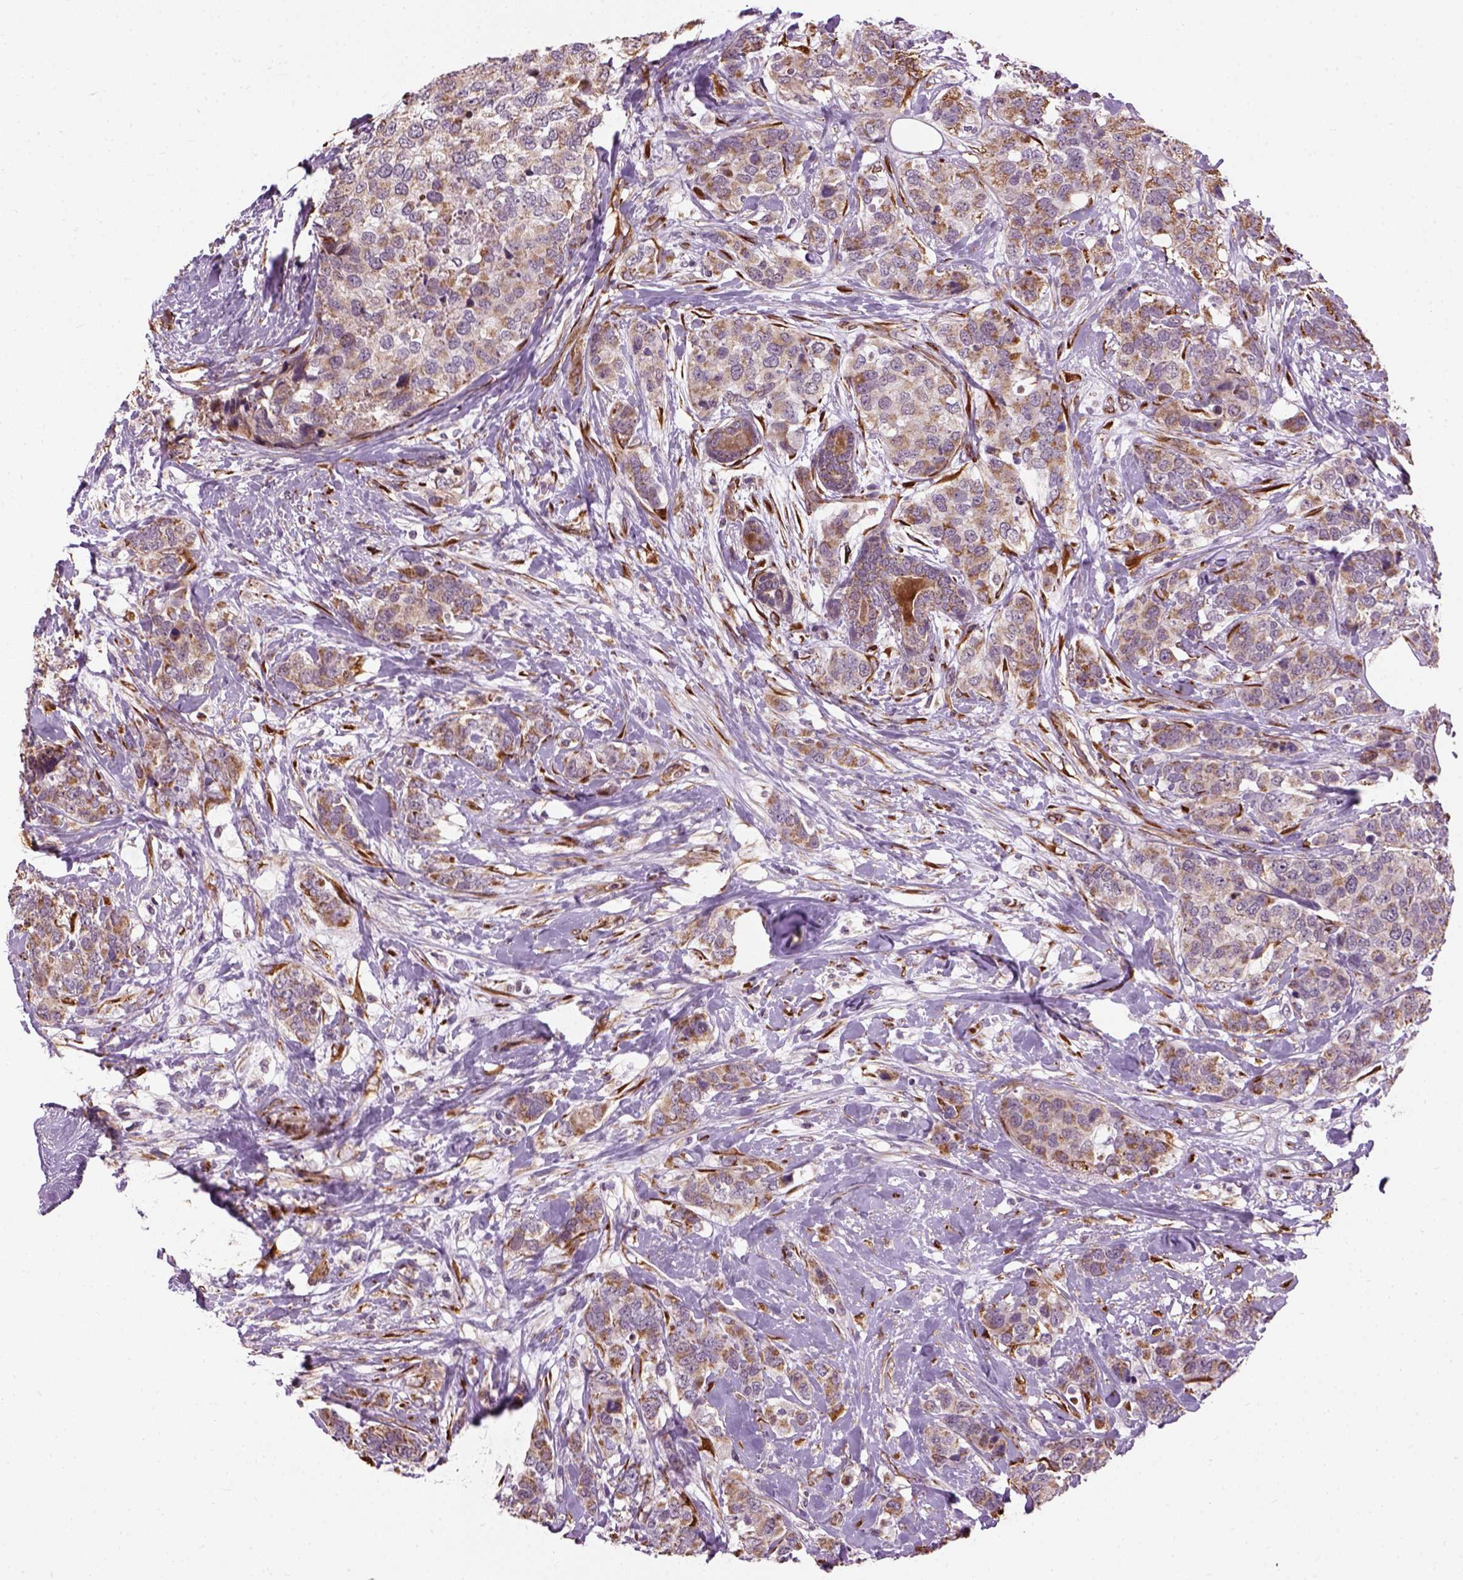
{"staining": {"intensity": "moderate", "quantity": ">75%", "location": "cytoplasmic/membranous"}, "tissue": "breast cancer", "cell_type": "Tumor cells", "image_type": "cancer", "snomed": [{"axis": "morphology", "description": "Lobular carcinoma"}, {"axis": "topography", "description": "Breast"}], "caption": "Breast cancer tissue shows moderate cytoplasmic/membranous positivity in about >75% of tumor cells, visualized by immunohistochemistry.", "gene": "XK", "patient": {"sex": "female", "age": 59}}